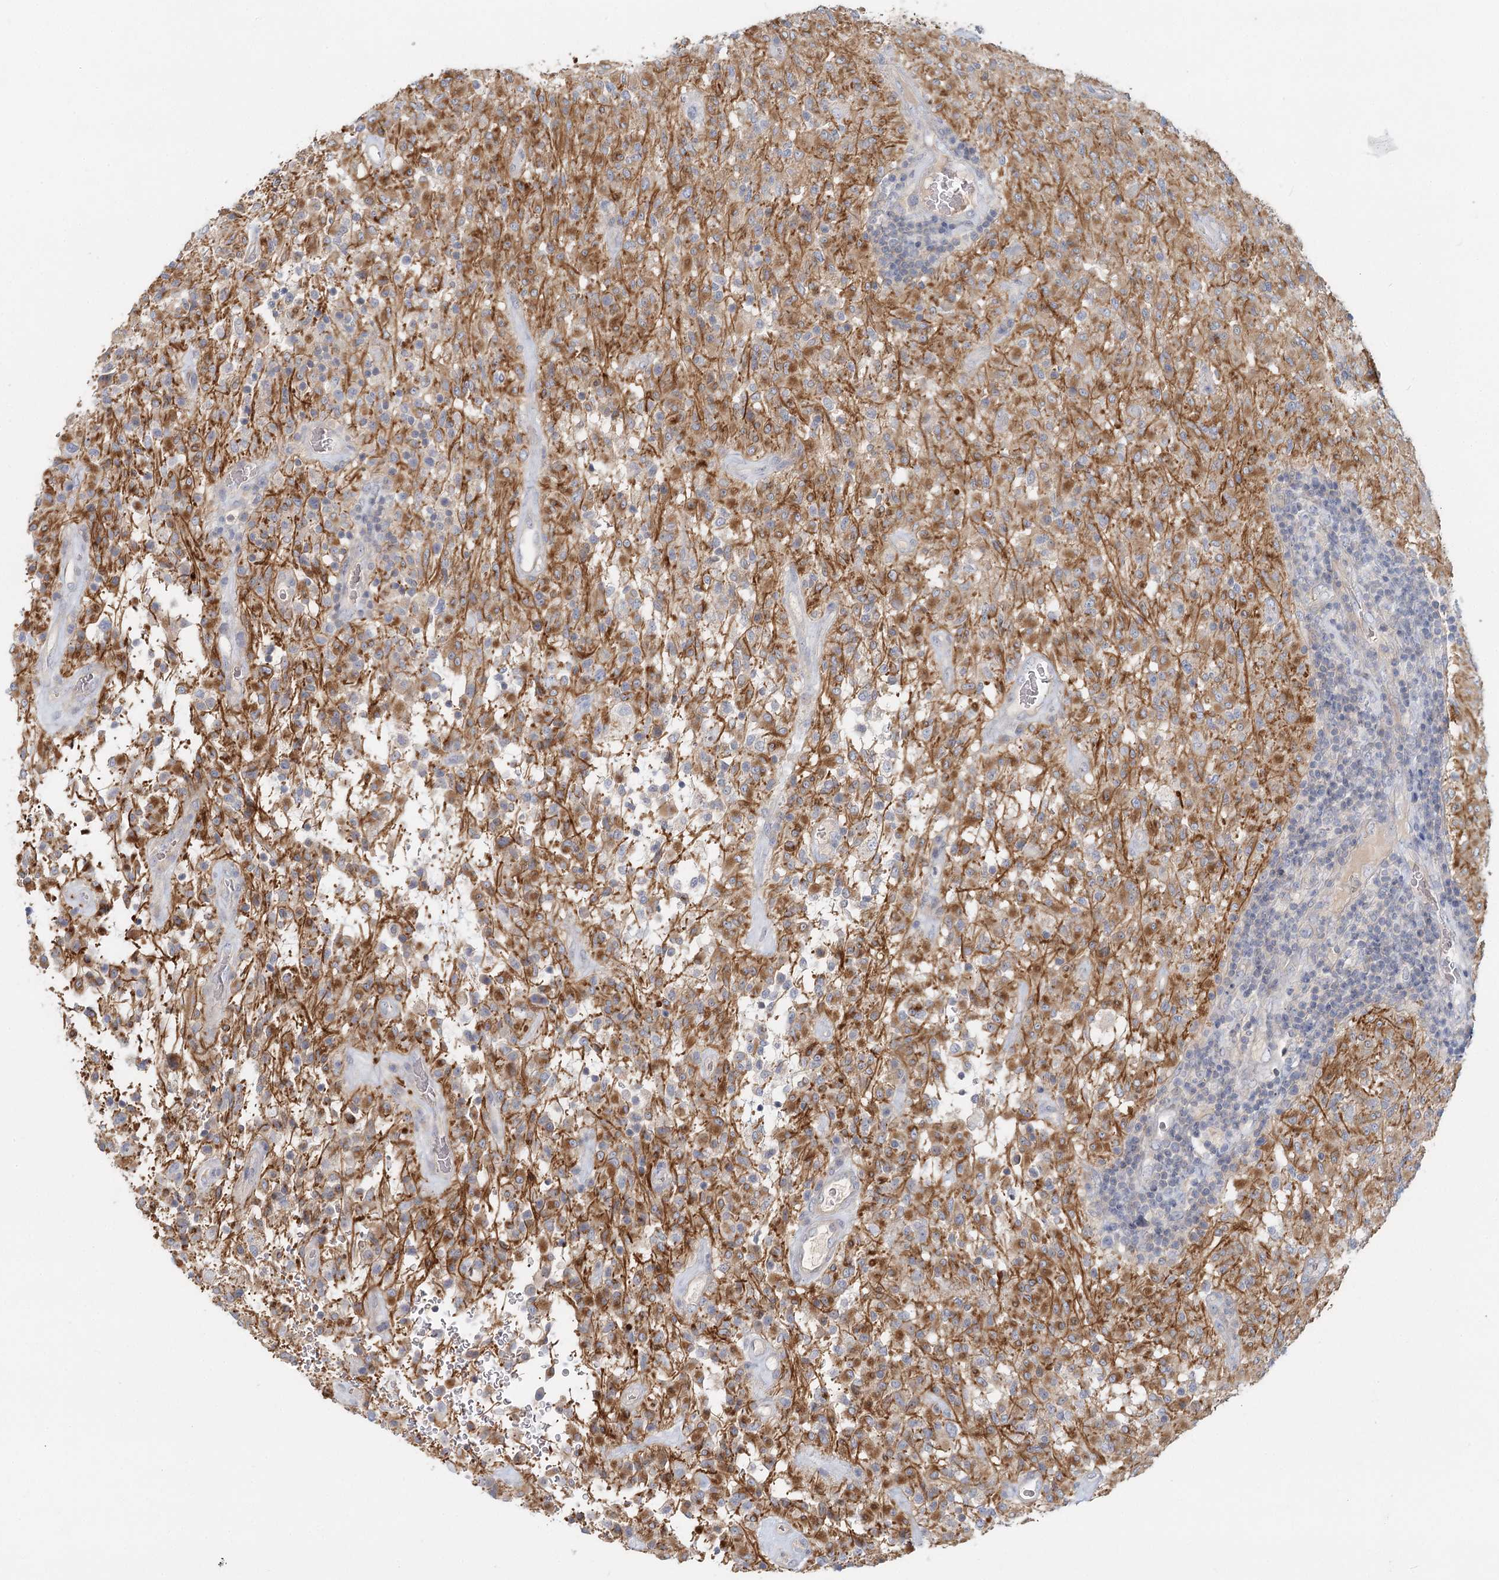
{"staining": {"intensity": "moderate", "quantity": "25%-75%", "location": "cytoplasmic/membranous"}, "tissue": "glioma", "cell_type": "Tumor cells", "image_type": "cancer", "snomed": [{"axis": "morphology", "description": "Glioma, malignant, High grade"}, {"axis": "topography", "description": "Brain"}], "caption": "High-magnification brightfield microscopy of malignant glioma (high-grade) stained with DAB (brown) and counterstained with hematoxylin (blue). tumor cells exhibit moderate cytoplasmic/membranous staining is identified in approximately25%-75% of cells.", "gene": "DNMBP", "patient": {"sex": "female", "age": 57}}